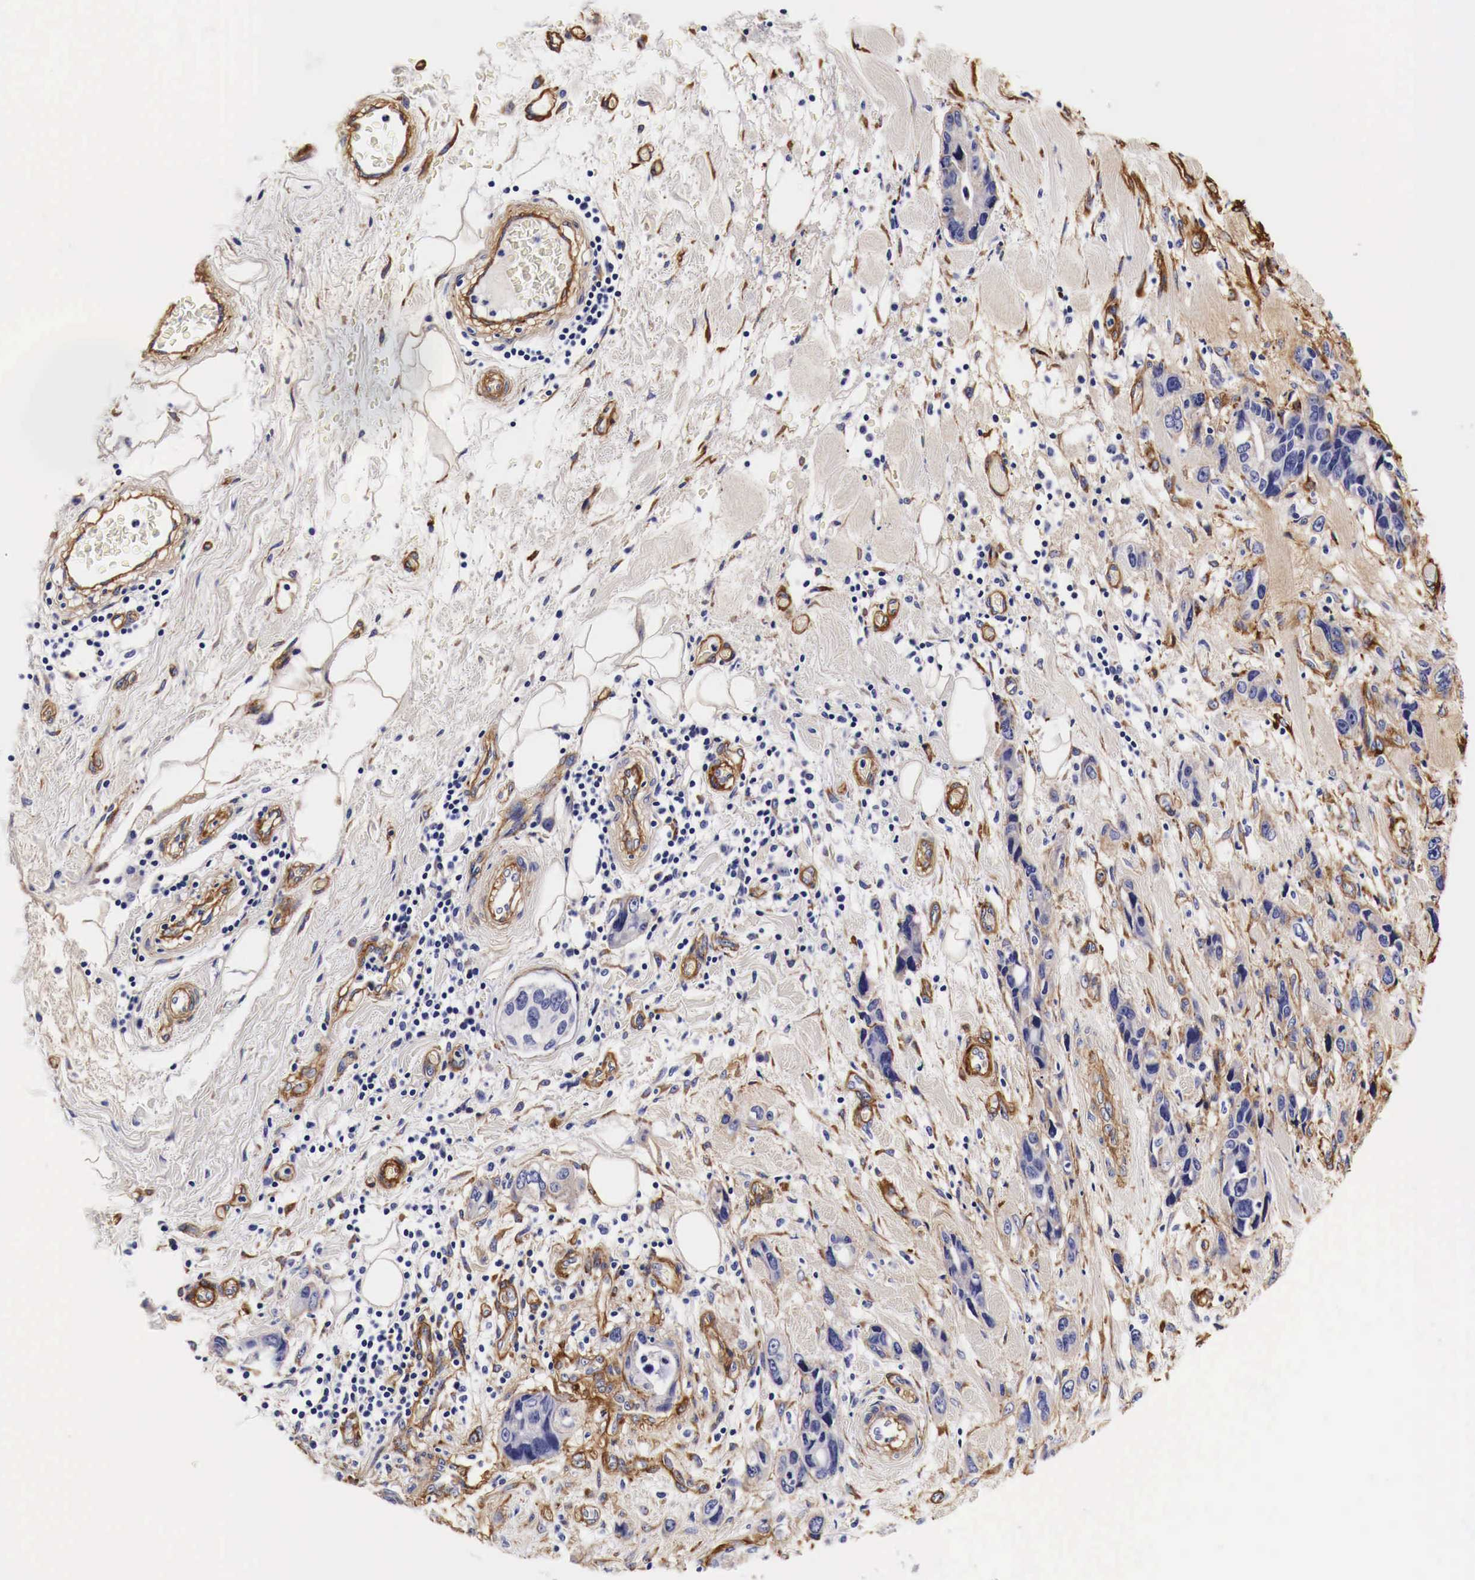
{"staining": {"intensity": "weak", "quantity": "<25%", "location": "cytoplasmic/membranous"}, "tissue": "stomach cancer", "cell_type": "Tumor cells", "image_type": "cancer", "snomed": [{"axis": "morphology", "description": "Adenocarcinoma, NOS"}, {"axis": "topography", "description": "Stomach, upper"}], "caption": "Tumor cells are negative for protein expression in human stomach cancer (adenocarcinoma).", "gene": "LAMB2", "patient": {"sex": "male", "age": 47}}